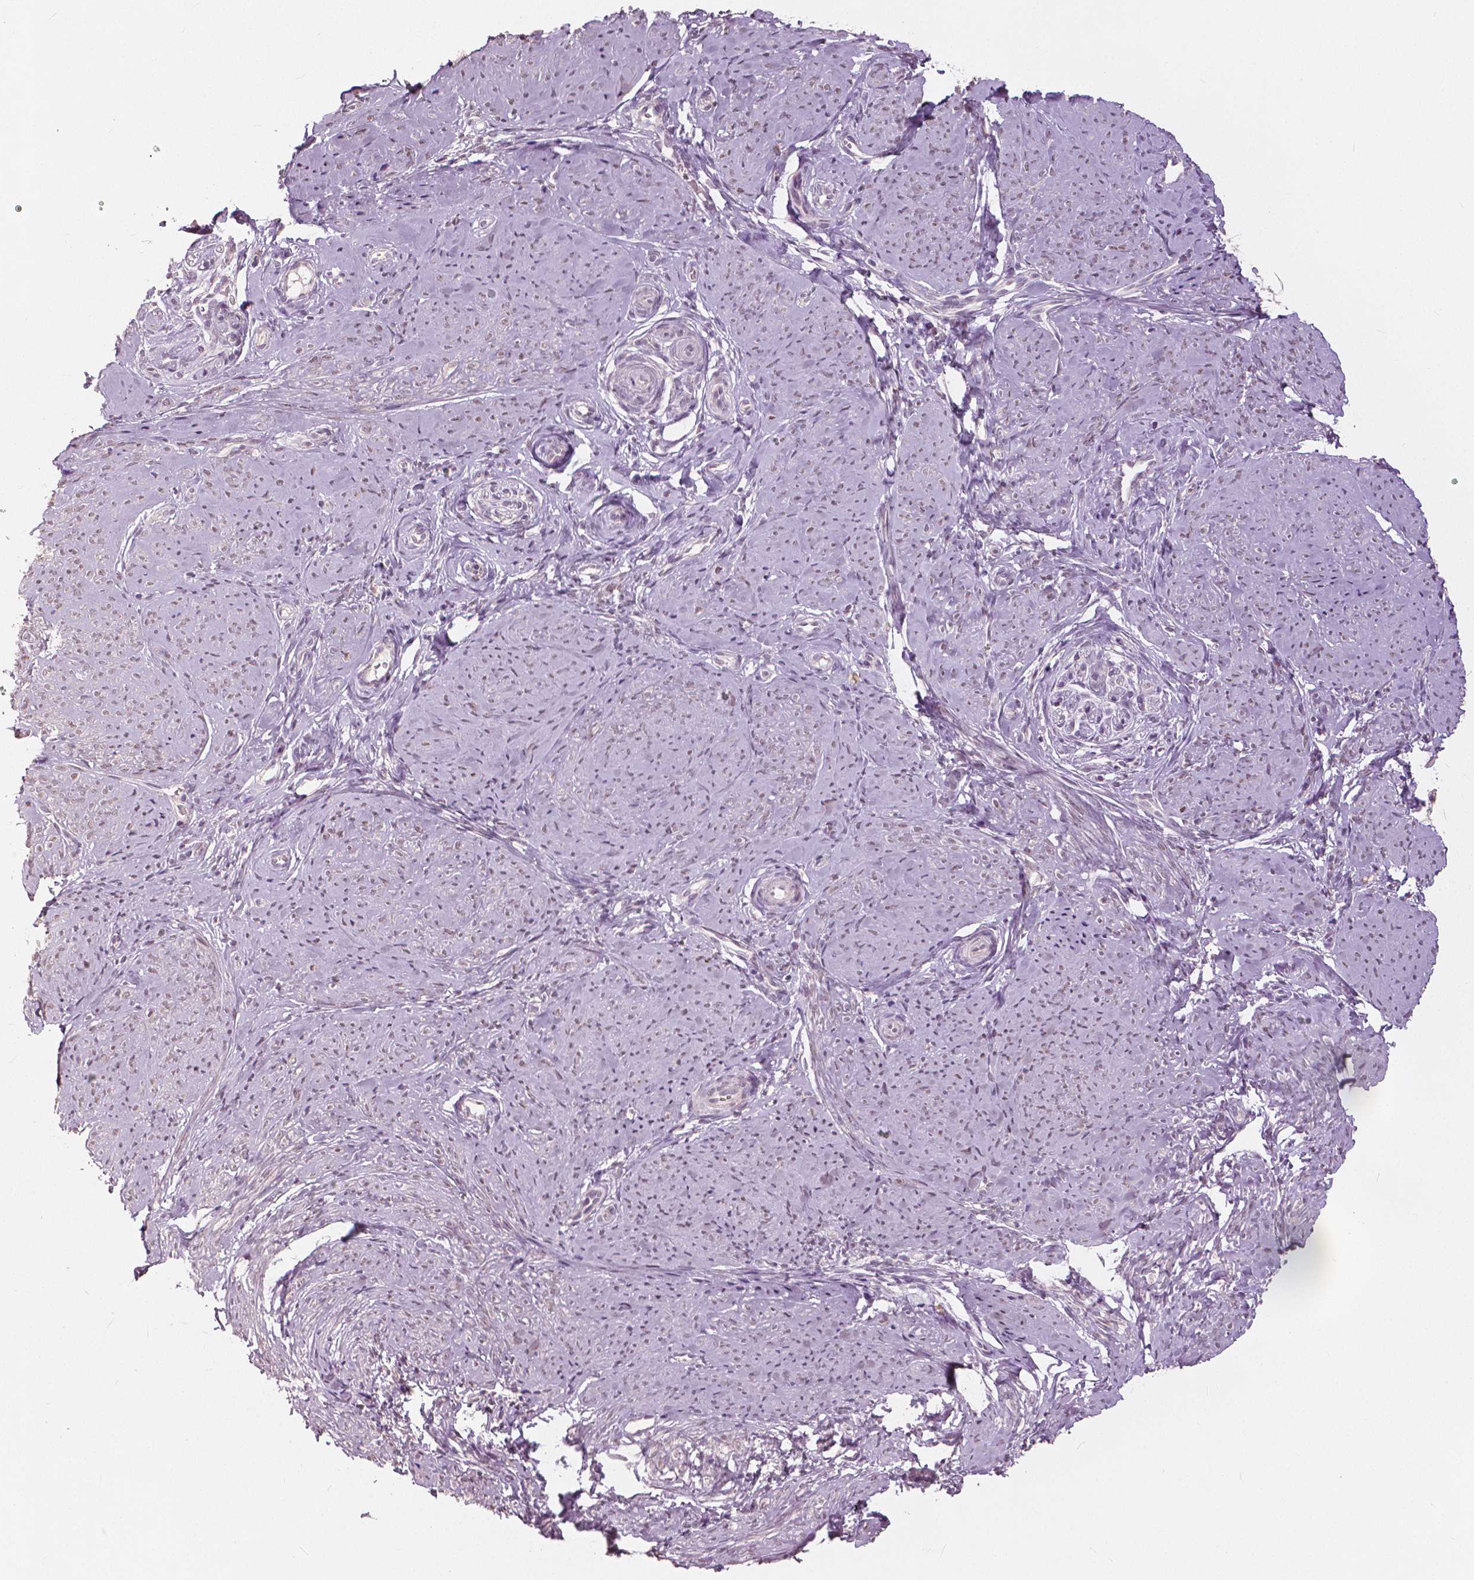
{"staining": {"intensity": "negative", "quantity": "none", "location": "none"}, "tissue": "smooth muscle", "cell_type": "Smooth muscle cells", "image_type": "normal", "snomed": [{"axis": "morphology", "description": "Normal tissue, NOS"}, {"axis": "topography", "description": "Smooth muscle"}], "caption": "This is a micrograph of immunohistochemistry staining of normal smooth muscle, which shows no expression in smooth muscle cells. (Immunohistochemistry, brightfield microscopy, high magnification).", "gene": "NANOG", "patient": {"sex": "female", "age": 48}}